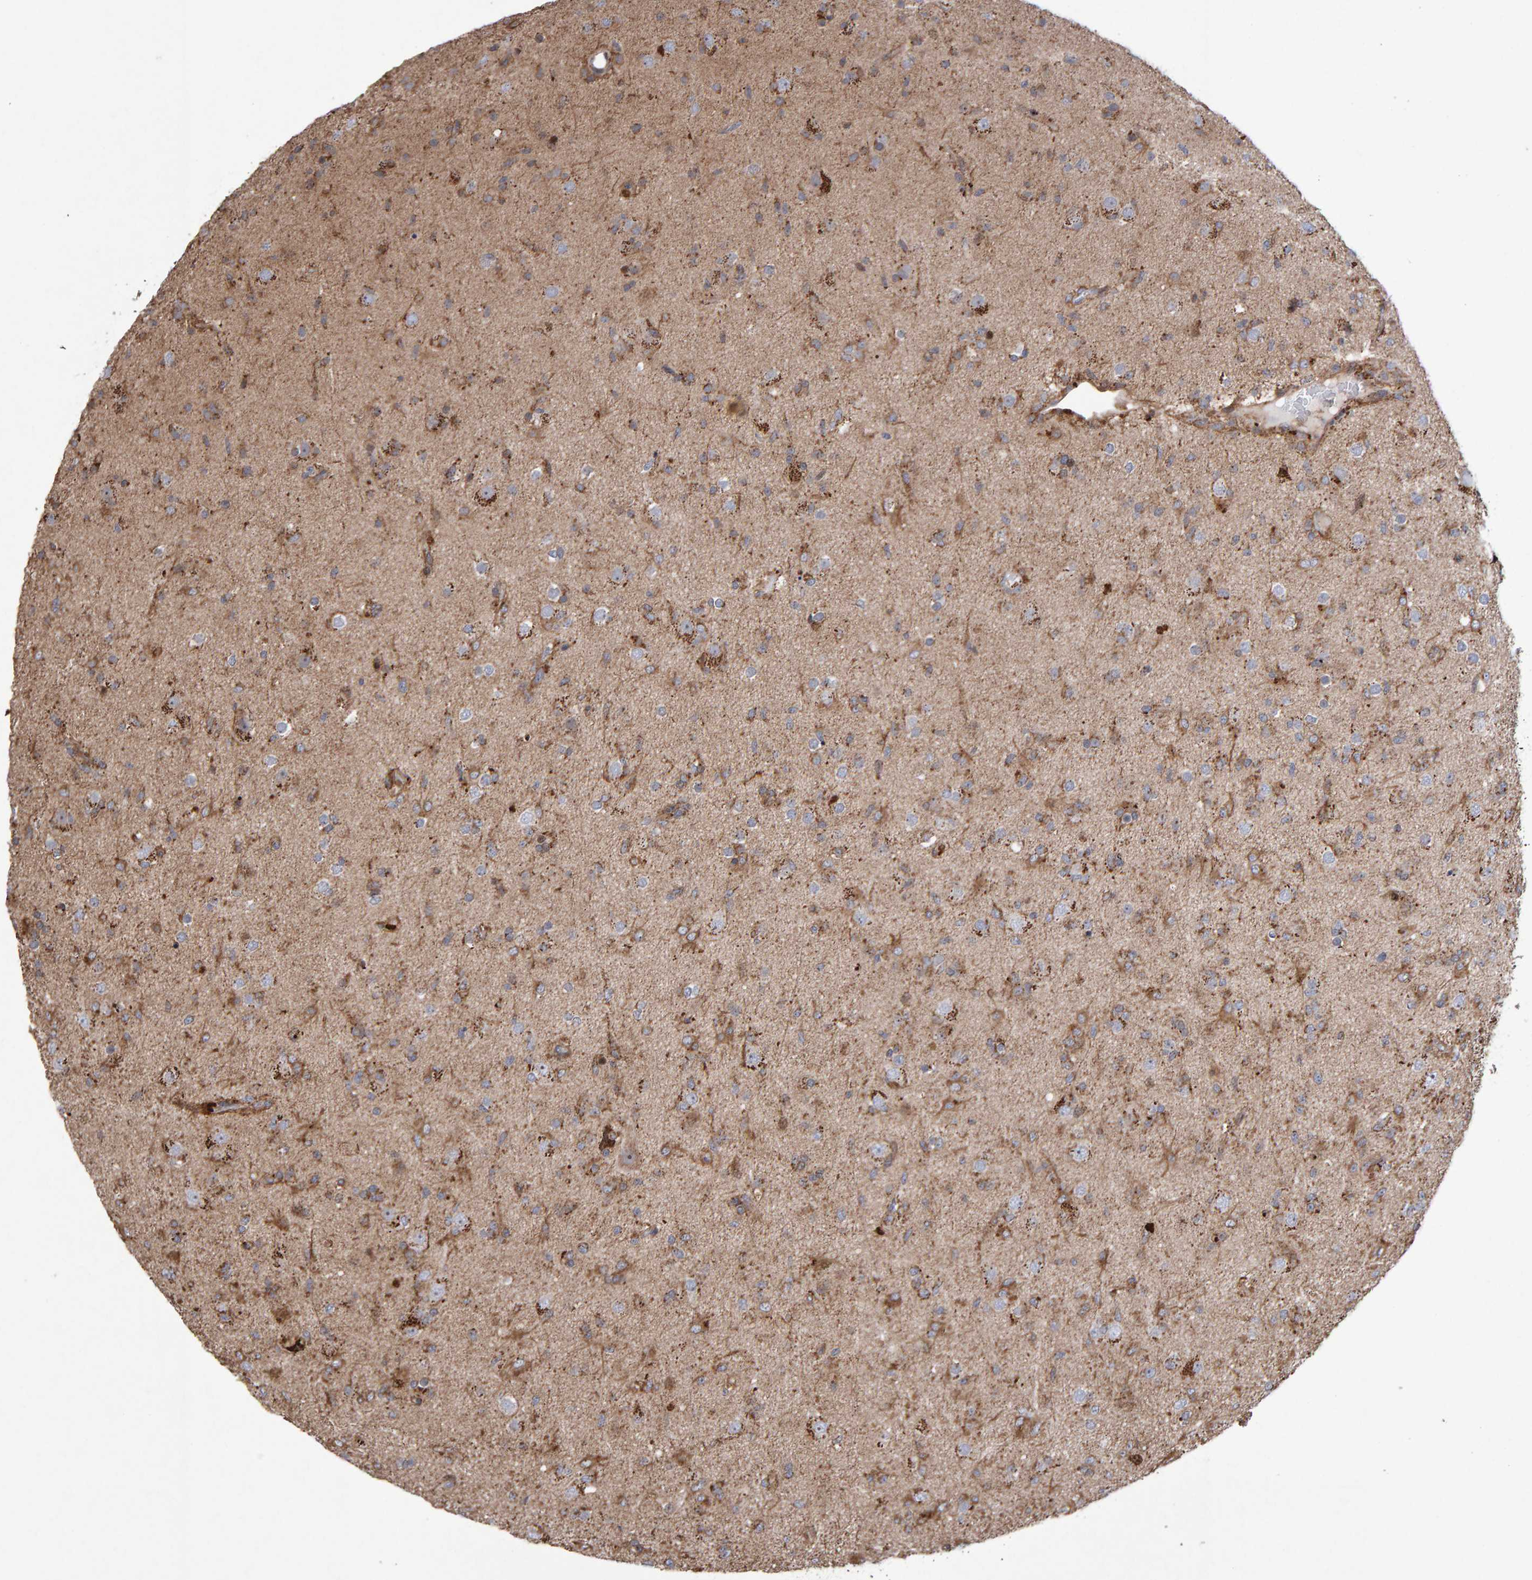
{"staining": {"intensity": "weak", "quantity": ">75%", "location": "cytoplasmic/membranous"}, "tissue": "glioma", "cell_type": "Tumor cells", "image_type": "cancer", "snomed": [{"axis": "morphology", "description": "Glioma, malignant, Low grade"}, {"axis": "topography", "description": "Brain"}], "caption": "This is a photomicrograph of immunohistochemistry staining of glioma, which shows weak expression in the cytoplasmic/membranous of tumor cells.", "gene": "PECR", "patient": {"sex": "male", "age": 65}}